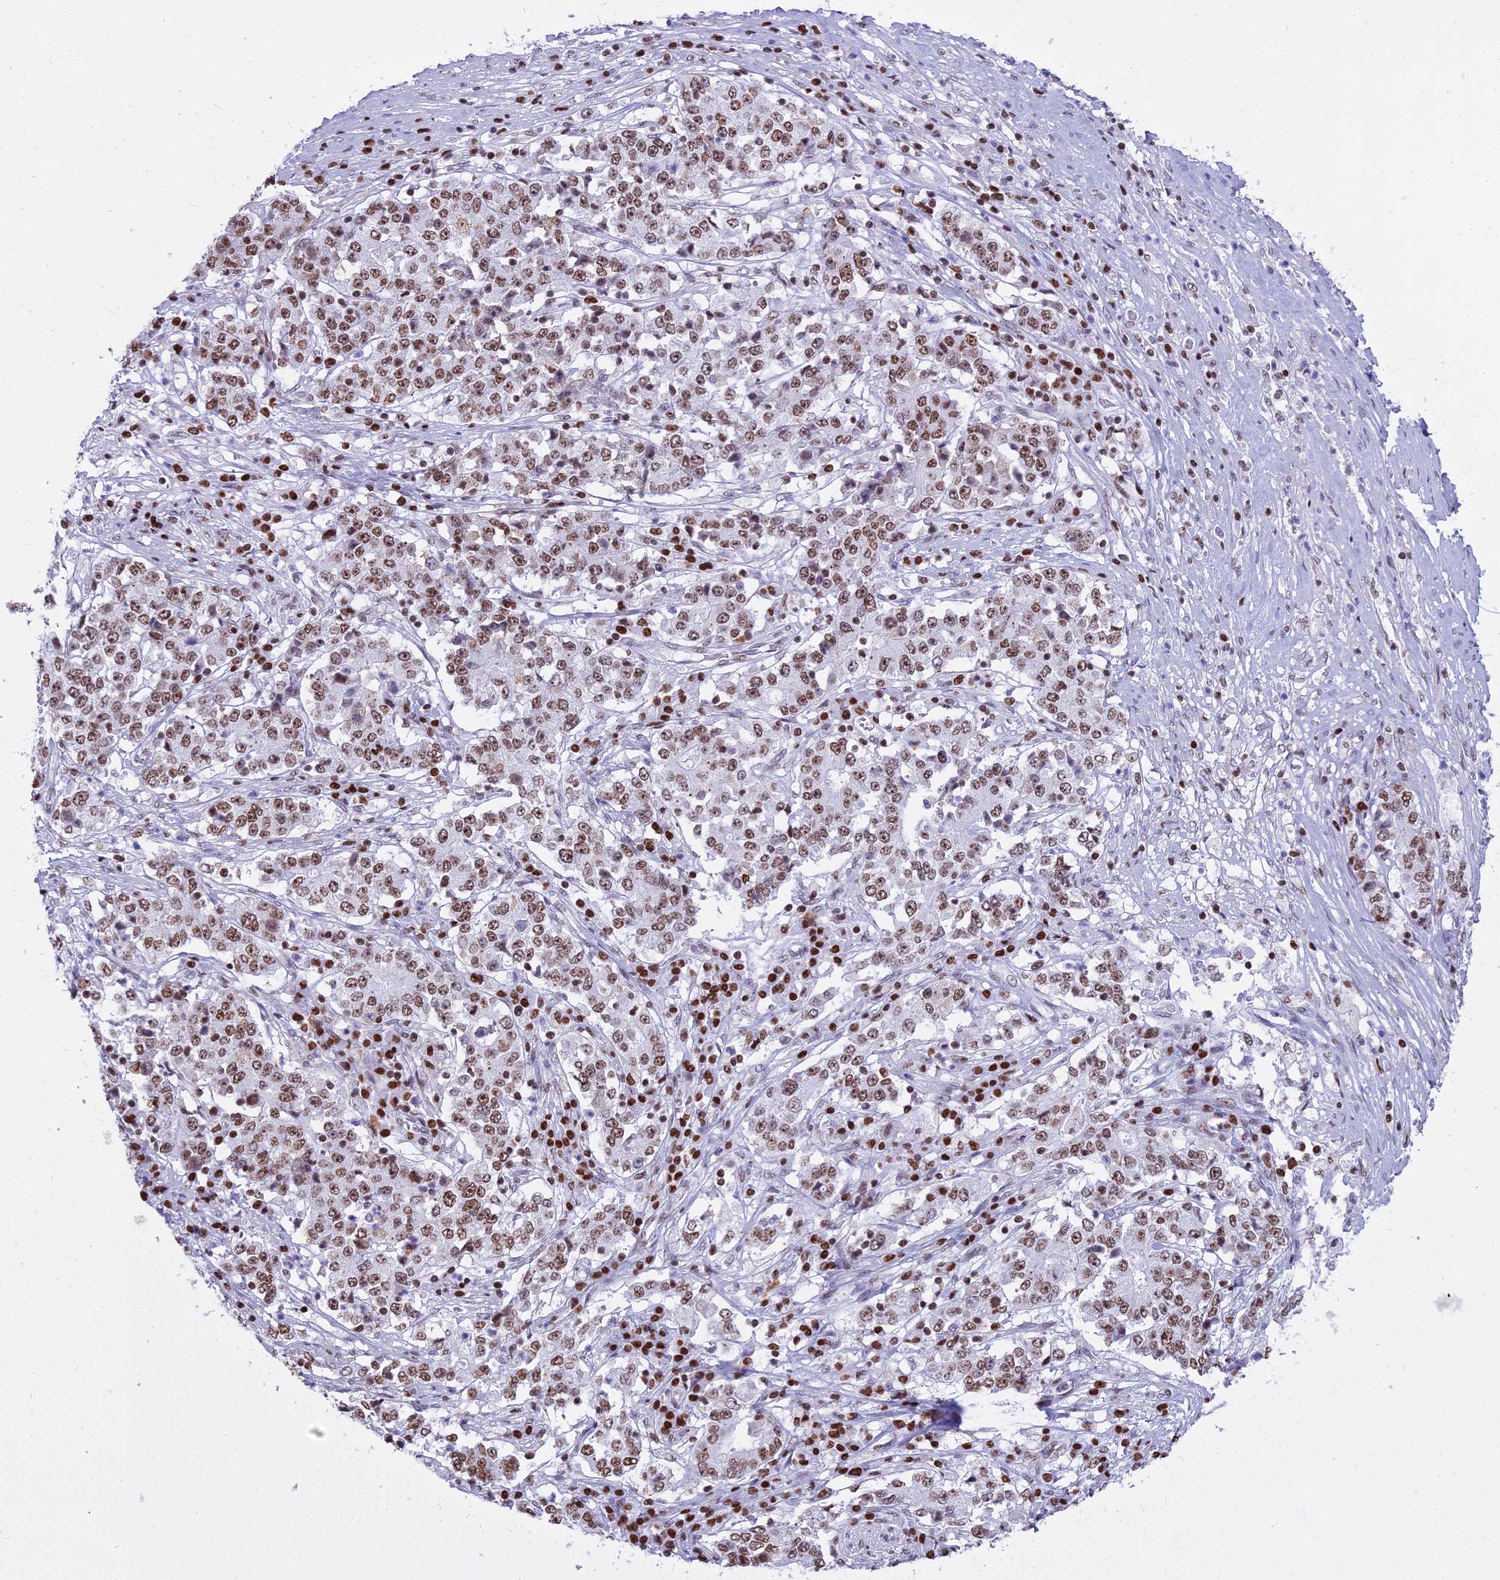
{"staining": {"intensity": "moderate", "quantity": ">75%", "location": "nuclear"}, "tissue": "stomach cancer", "cell_type": "Tumor cells", "image_type": "cancer", "snomed": [{"axis": "morphology", "description": "Adenocarcinoma, NOS"}, {"axis": "topography", "description": "Stomach"}], "caption": "High-magnification brightfield microscopy of stomach adenocarcinoma stained with DAB (3,3'-diaminobenzidine) (brown) and counterstained with hematoxylin (blue). tumor cells exhibit moderate nuclear expression is present in approximately>75% of cells. (Brightfield microscopy of DAB IHC at high magnification).", "gene": "PARP1", "patient": {"sex": "male", "age": 59}}